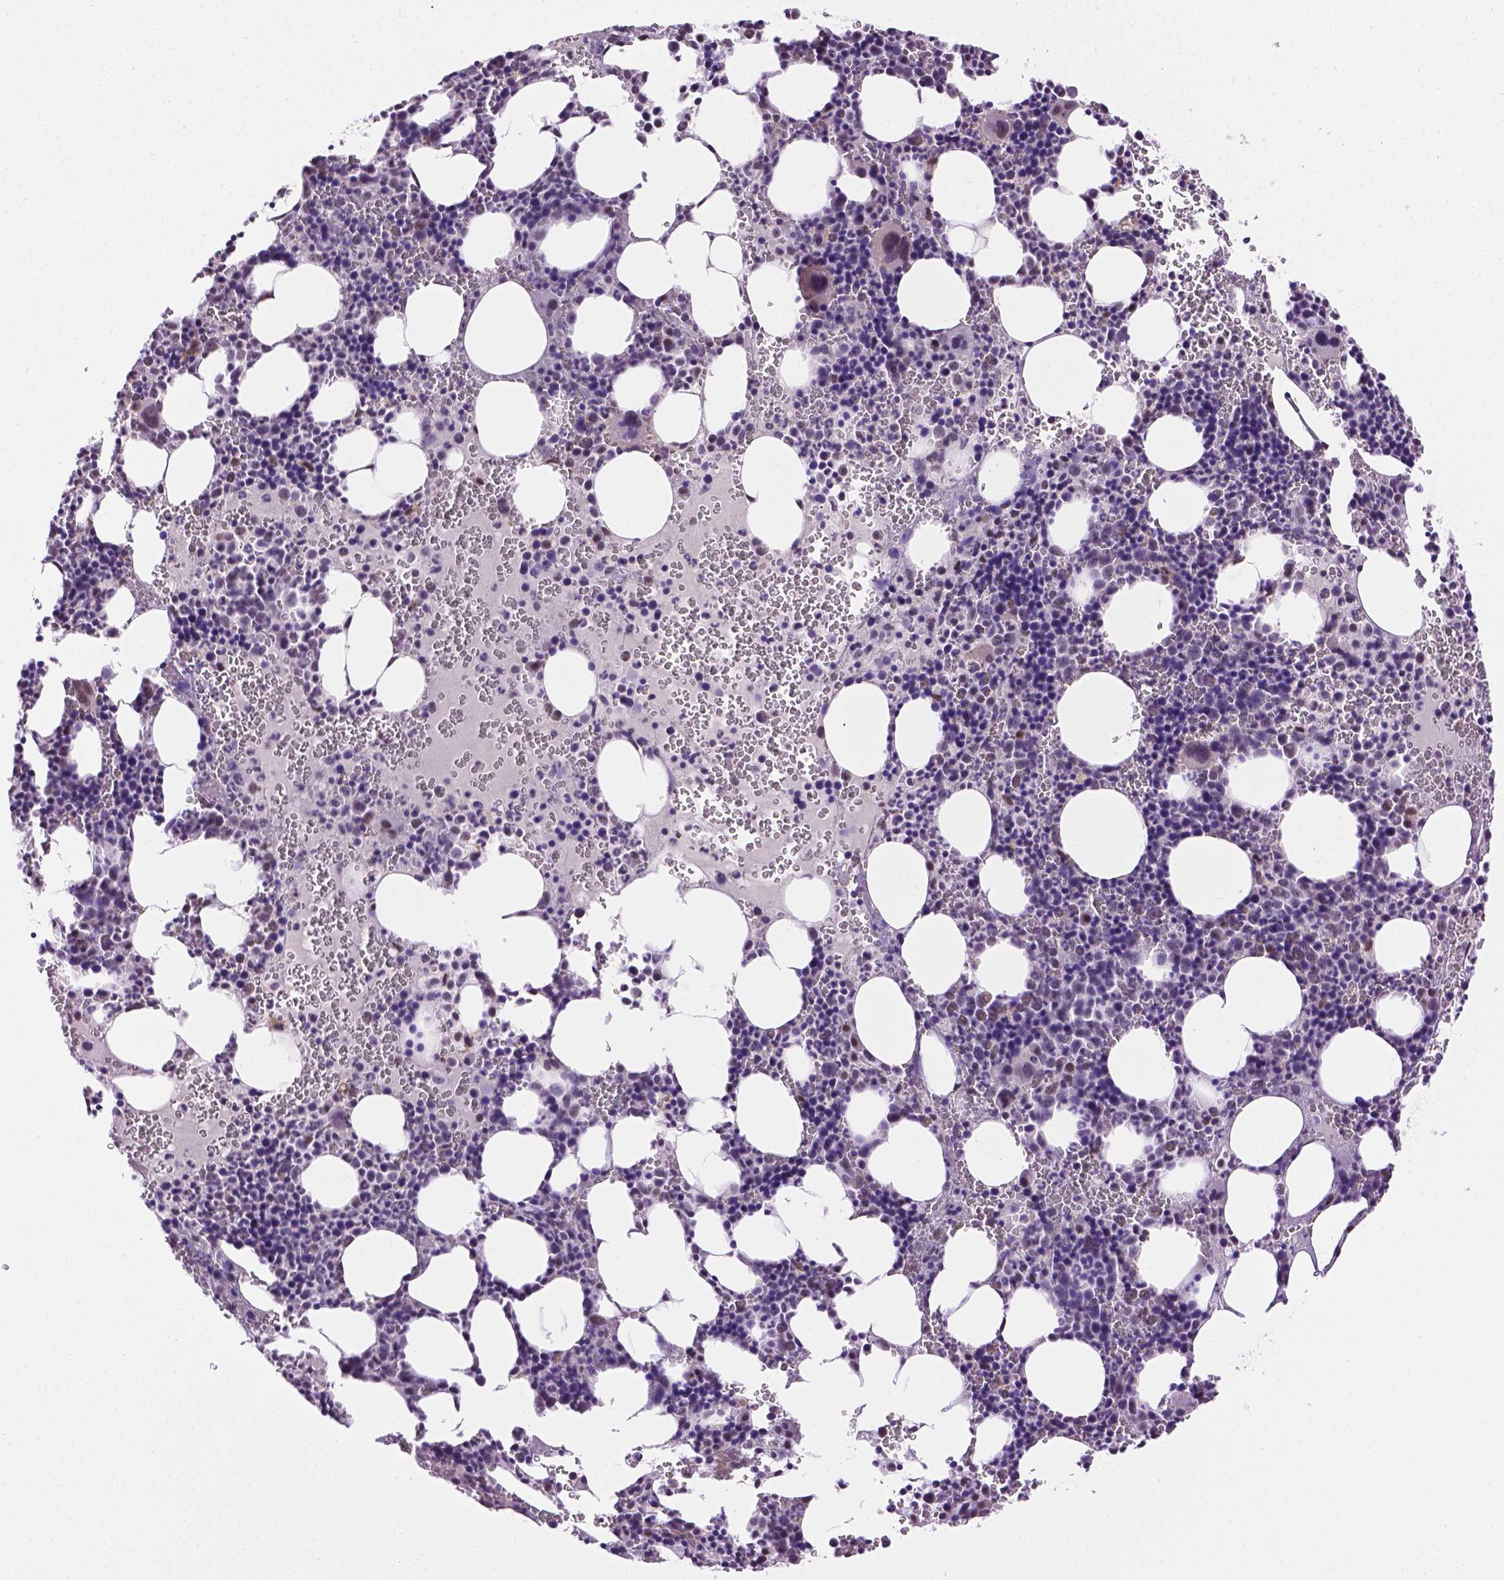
{"staining": {"intensity": "weak", "quantity": "<25%", "location": "nuclear"}, "tissue": "bone marrow", "cell_type": "Hematopoietic cells", "image_type": "normal", "snomed": [{"axis": "morphology", "description": "Normal tissue, NOS"}, {"axis": "topography", "description": "Bone marrow"}], "caption": "Photomicrograph shows no protein positivity in hematopoietic cells of unremarkable bone marrow. Nuclei are stained in blue.", "gene": "ABI2", "patient": {"sex": "male", "age": 63}}